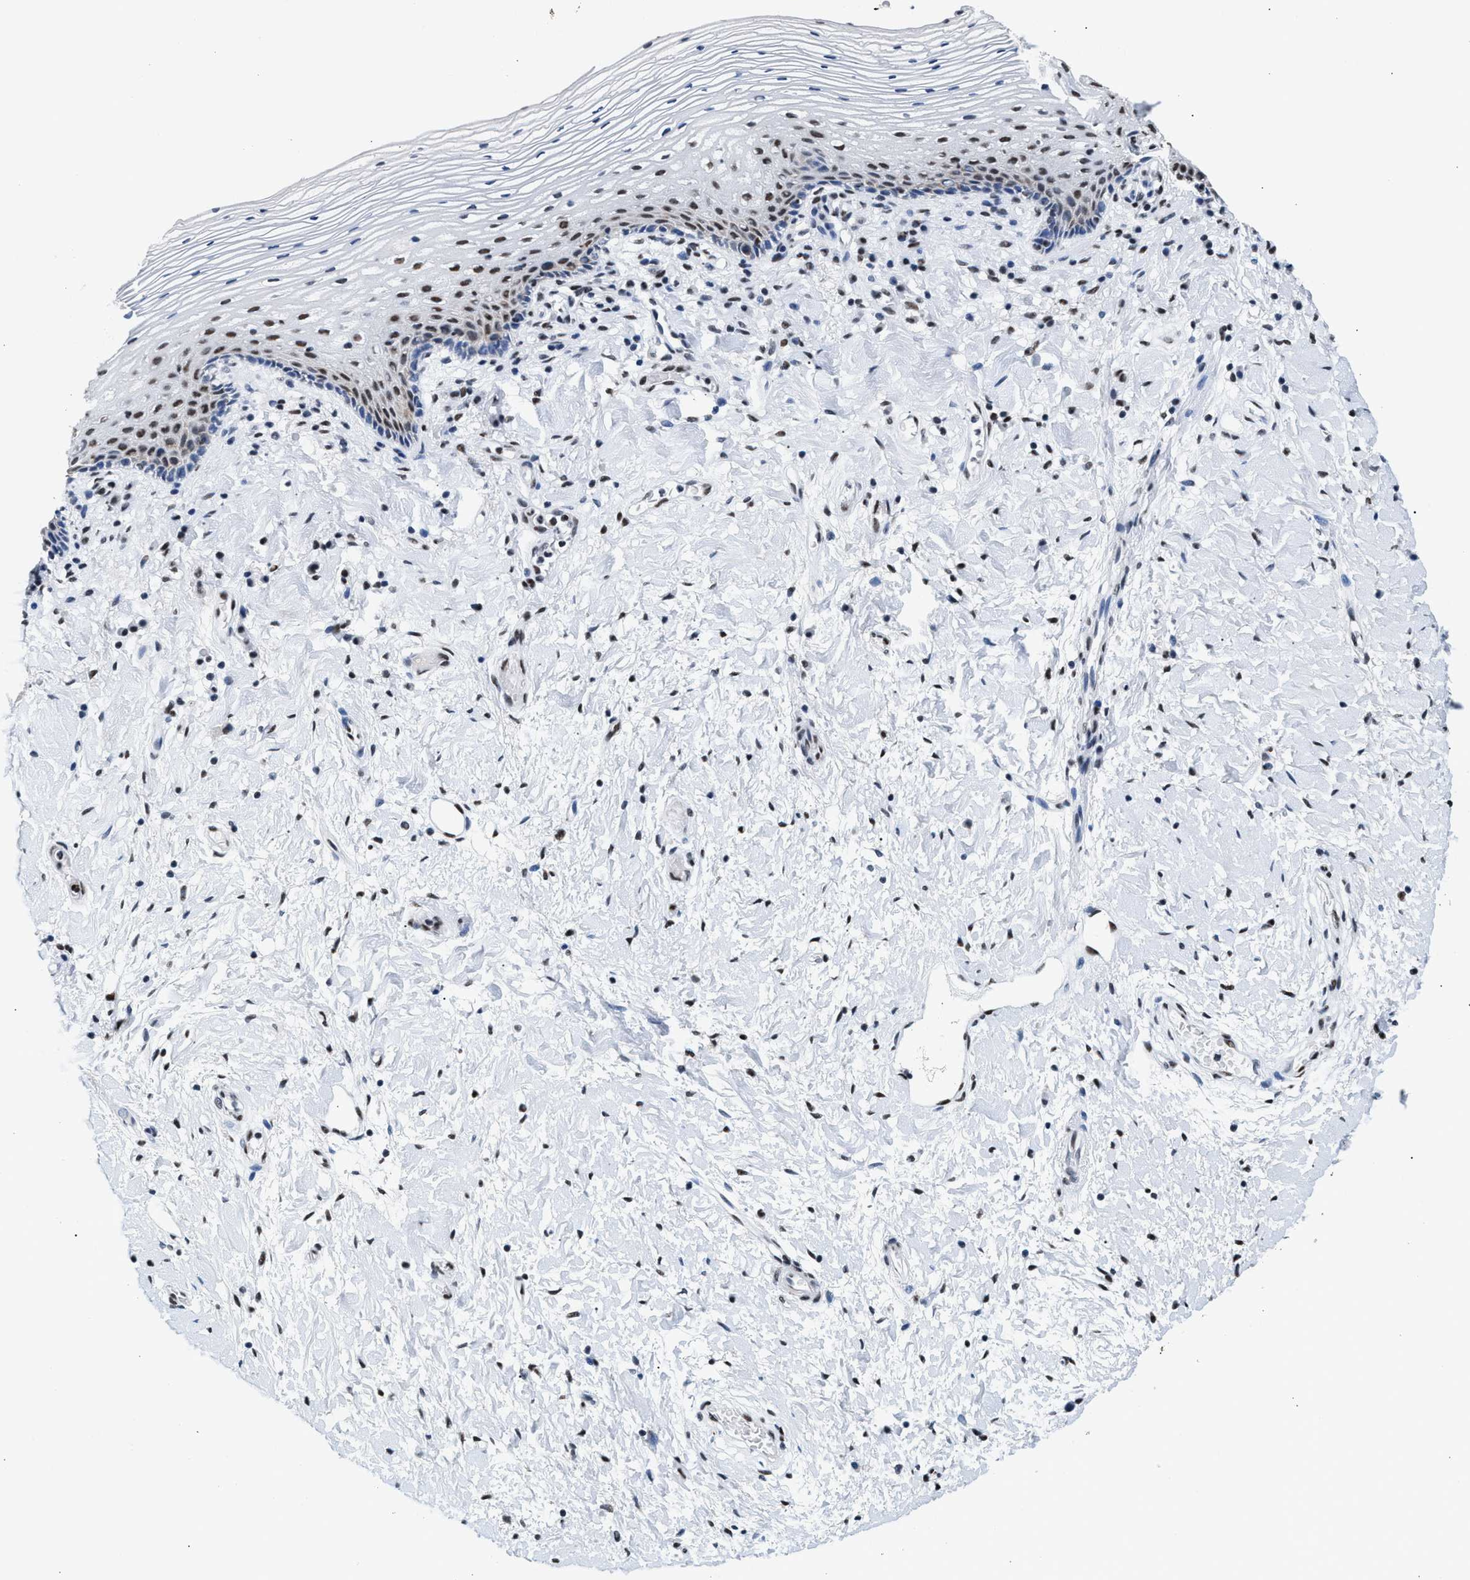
{"staining": {"intensity": "strong", "quantity": "25%-75%", "location": "nuclear"}, "tissue": "vagina", "cell_type": "Squamous epithelial cells", "image_type": "normal", "snomed": [{"axis": "morphology", "description": "Normal tissue, NOS"}, {"axis": "topography", "description": "Vagina"}], "caption": "Approximately 25%-75% of squamous epithelial cells in benign human vagina exhibit strong nuclear protein expression as visualized by brown immunohistochemical staining.", "gene": "RAD50", "patient": {"sex": "female", "age": 60}}